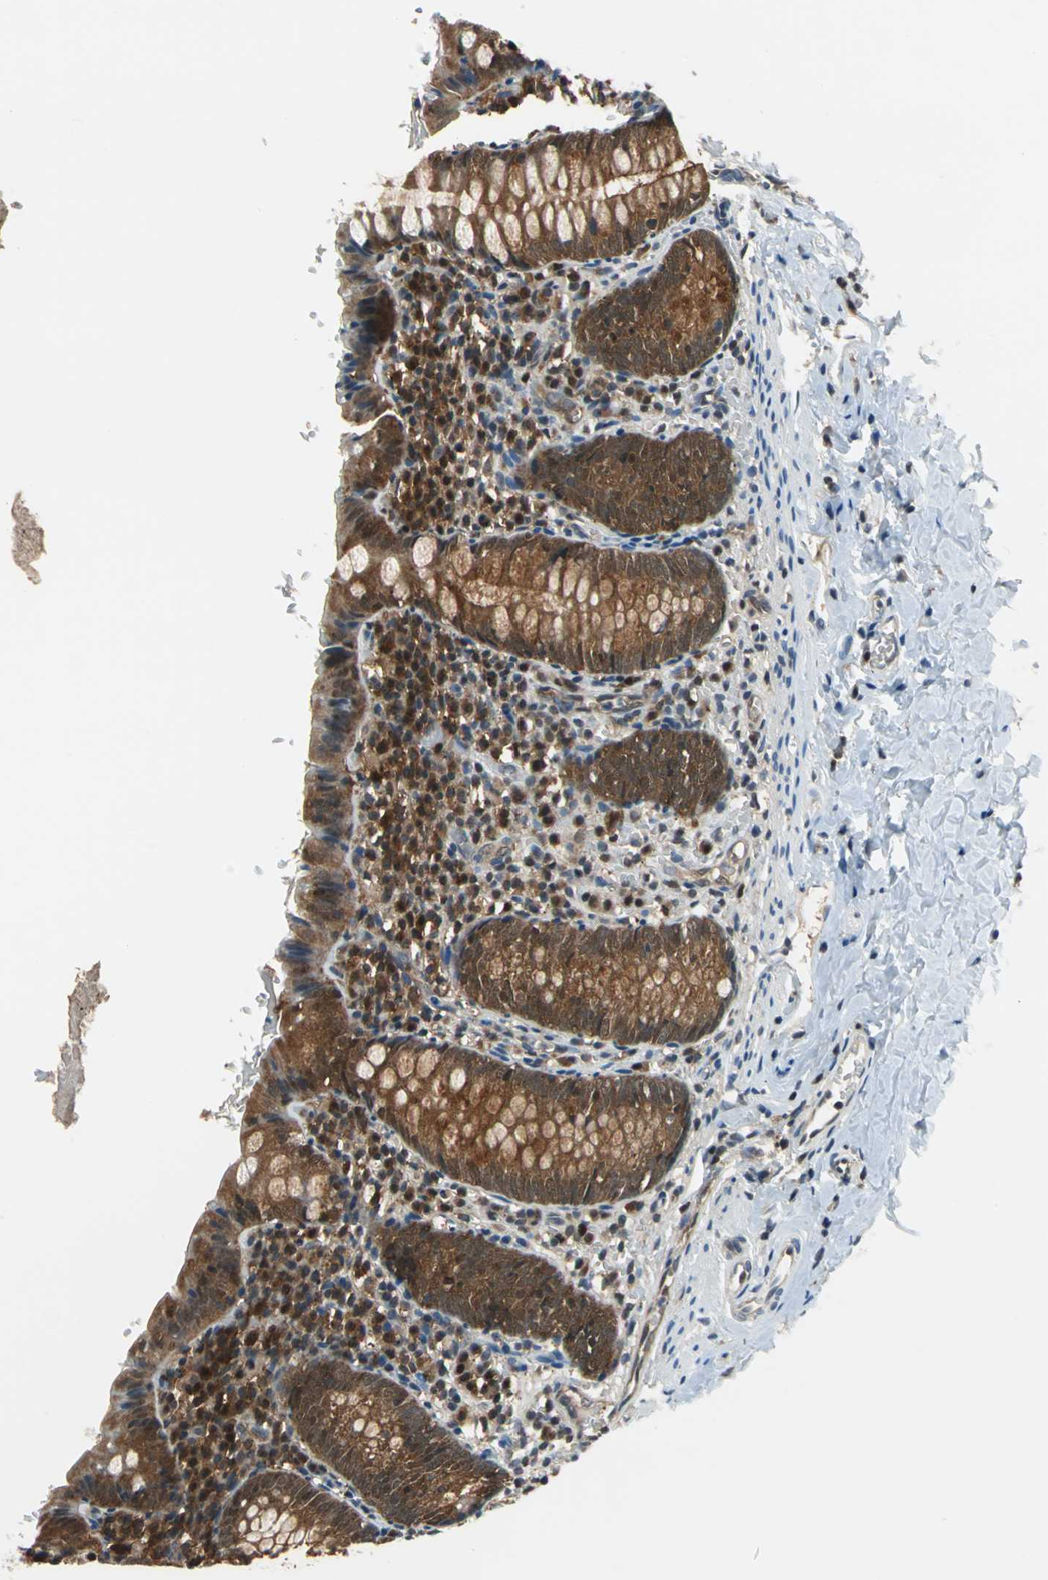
{"staining": {"intensity": "strong", "quantity": ">75%", "location": "cytoplasmic/membranous"}, "tissue": "appendix", "cell_type": "Glandular cells", "image_type": "normal", "snomed": [{"axis": "morphology", "description": "Normal tissue, NOS"}, {"axis": "topography", "description": "Appendix"}], "caption": "The immunohistochemical stain highlights strong cytoplasmic/membranous expression in glandular cells of normal appendix. The staining is performed using DAB brown chromogen to label protein expression. The nuclei are counter-stained blue using hematoxylin.", "gene": "PSME1", "patient": {"sex": "female", "age": 10}}